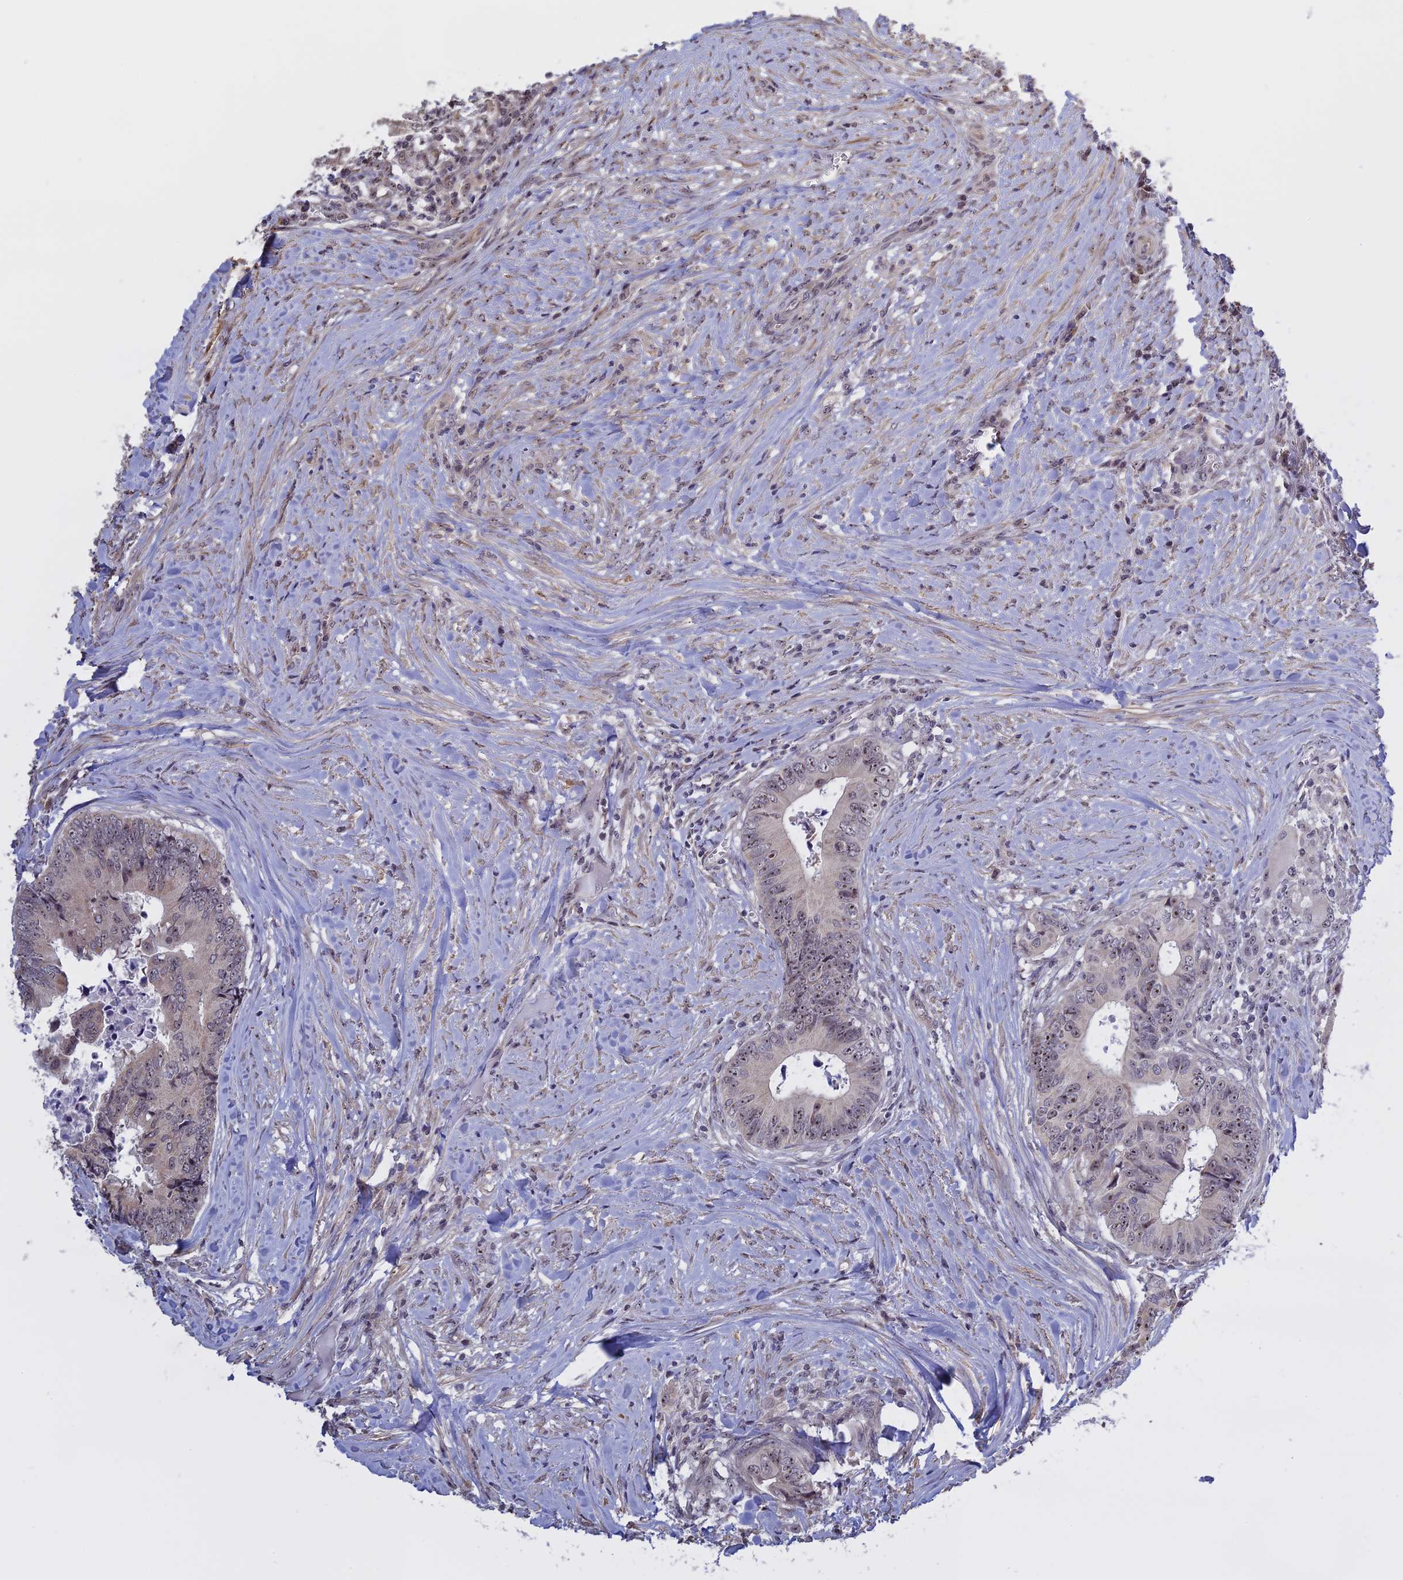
{"staining": {"intensity": "moderate", "quantity": "25%-75%", "location": "nuclear"}, "tissue": "colorectal cancer", "cell_type": "Tumor cells", "image_type": "cancer", "snomed": [{"axis": "morphology", "description": "Adenocarcinoma, NOS"}, {"axis": "topography", "description": "Colon"}], "caption": "Immunohistochemistry micrograph of human adenocarcinoma (colorectal) stained for a protein (brown), which reveals medium levels of moderate nuclear staining in approximately 25%-75% of tumor cells.", "gene": "MGA", "patient": {"sex": "male", "age": 85}}